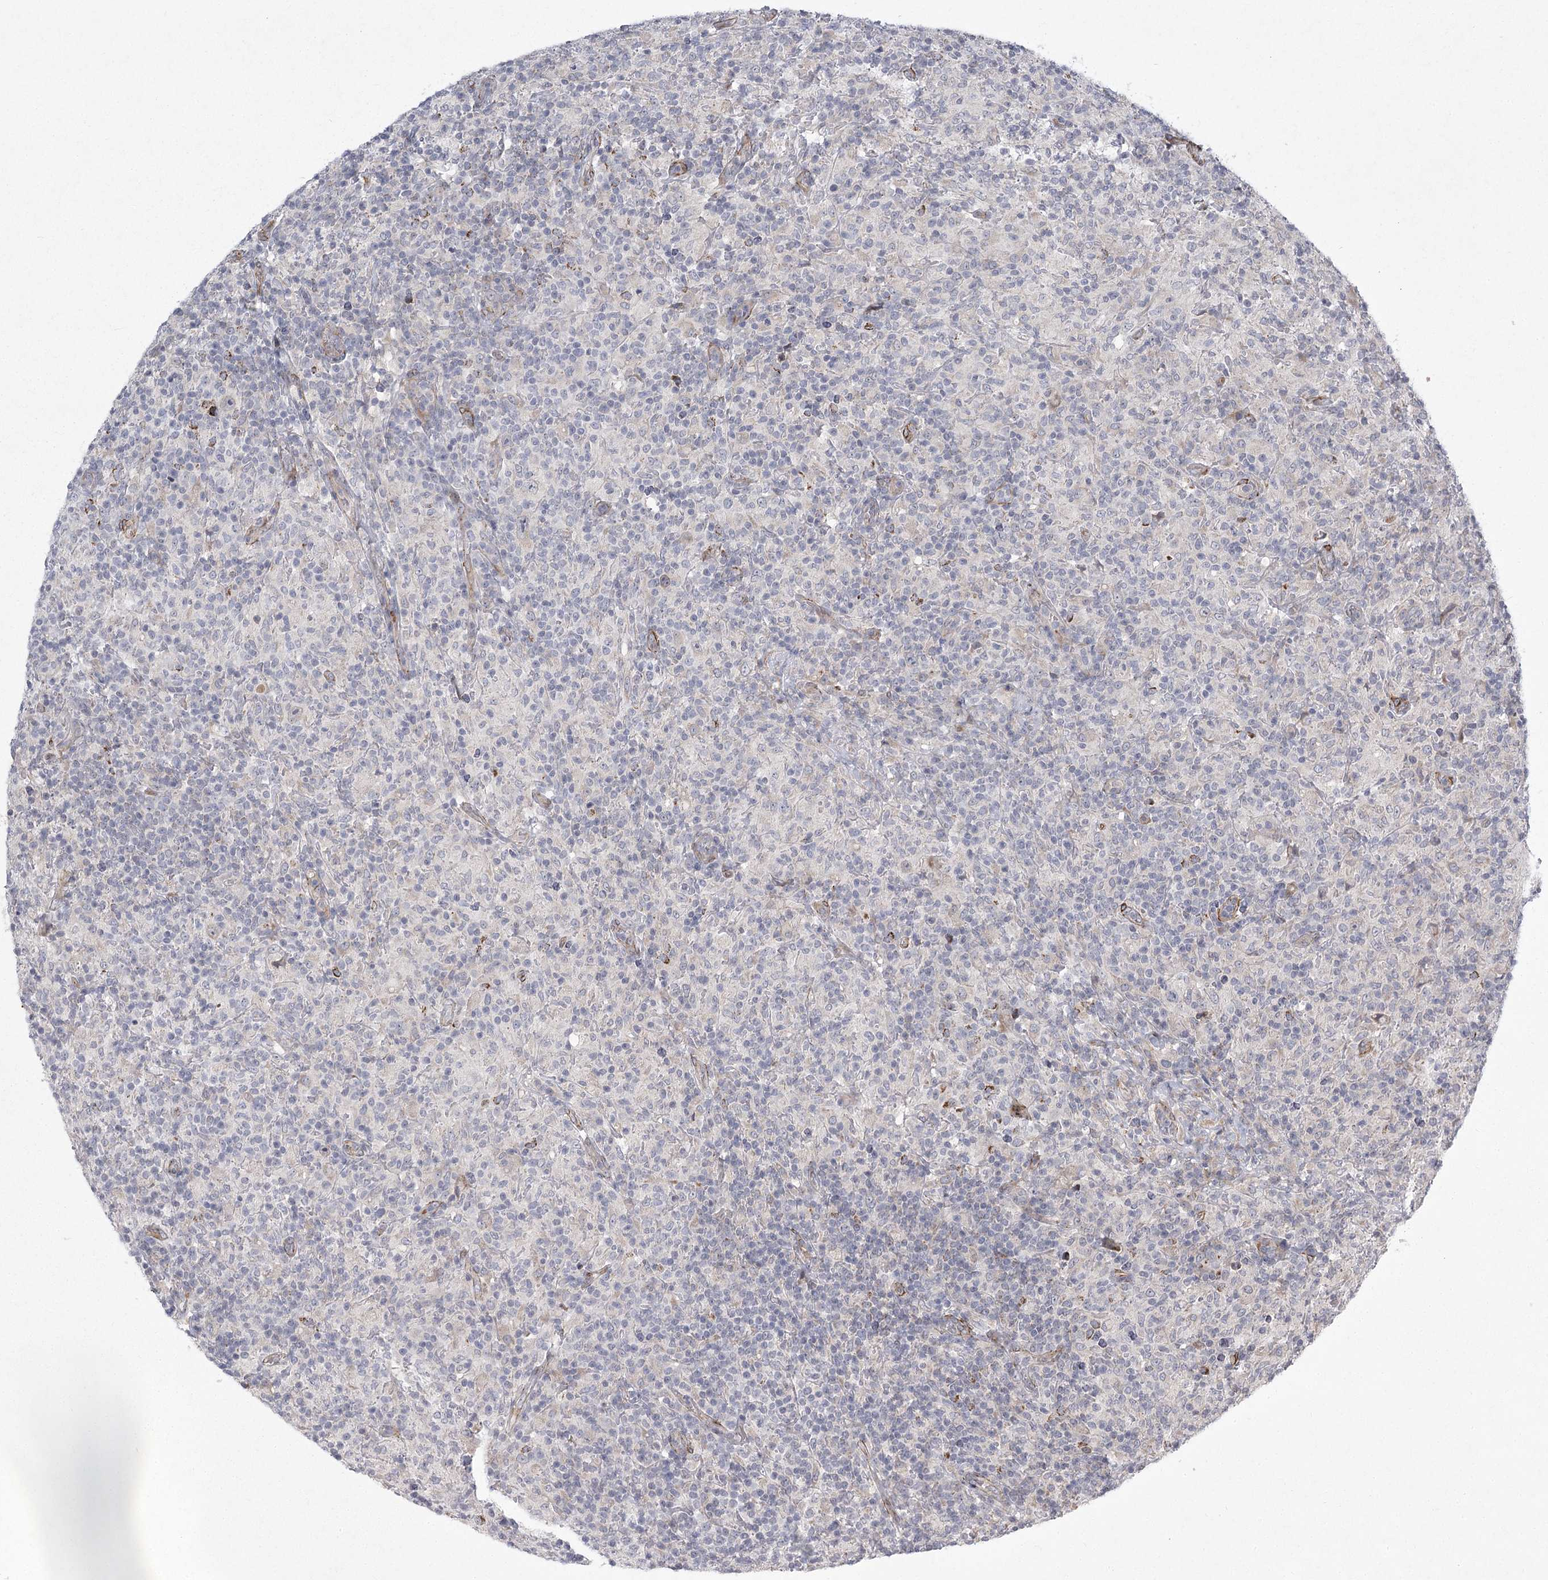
{"staining": {"intensity": "negative", "quantity": "none", "location": "none"}, "tissue": "lymphoma", "cell_type": "Tumor cells", "image_type": "cancer", "snomed": [{"axis": "morphology", "description": "Hodgkin's disease, NOS"}, {"axis": "topography", "description": "Lymph node"}], "caption": "Immunohistochemistry (IHC) micrograph of human Hodgkin's disease stained for a protein (brown), which exhibits no expression in tumor cells.", "gene": "MEPE", "patient": {"sex": "male", "age": 70}}